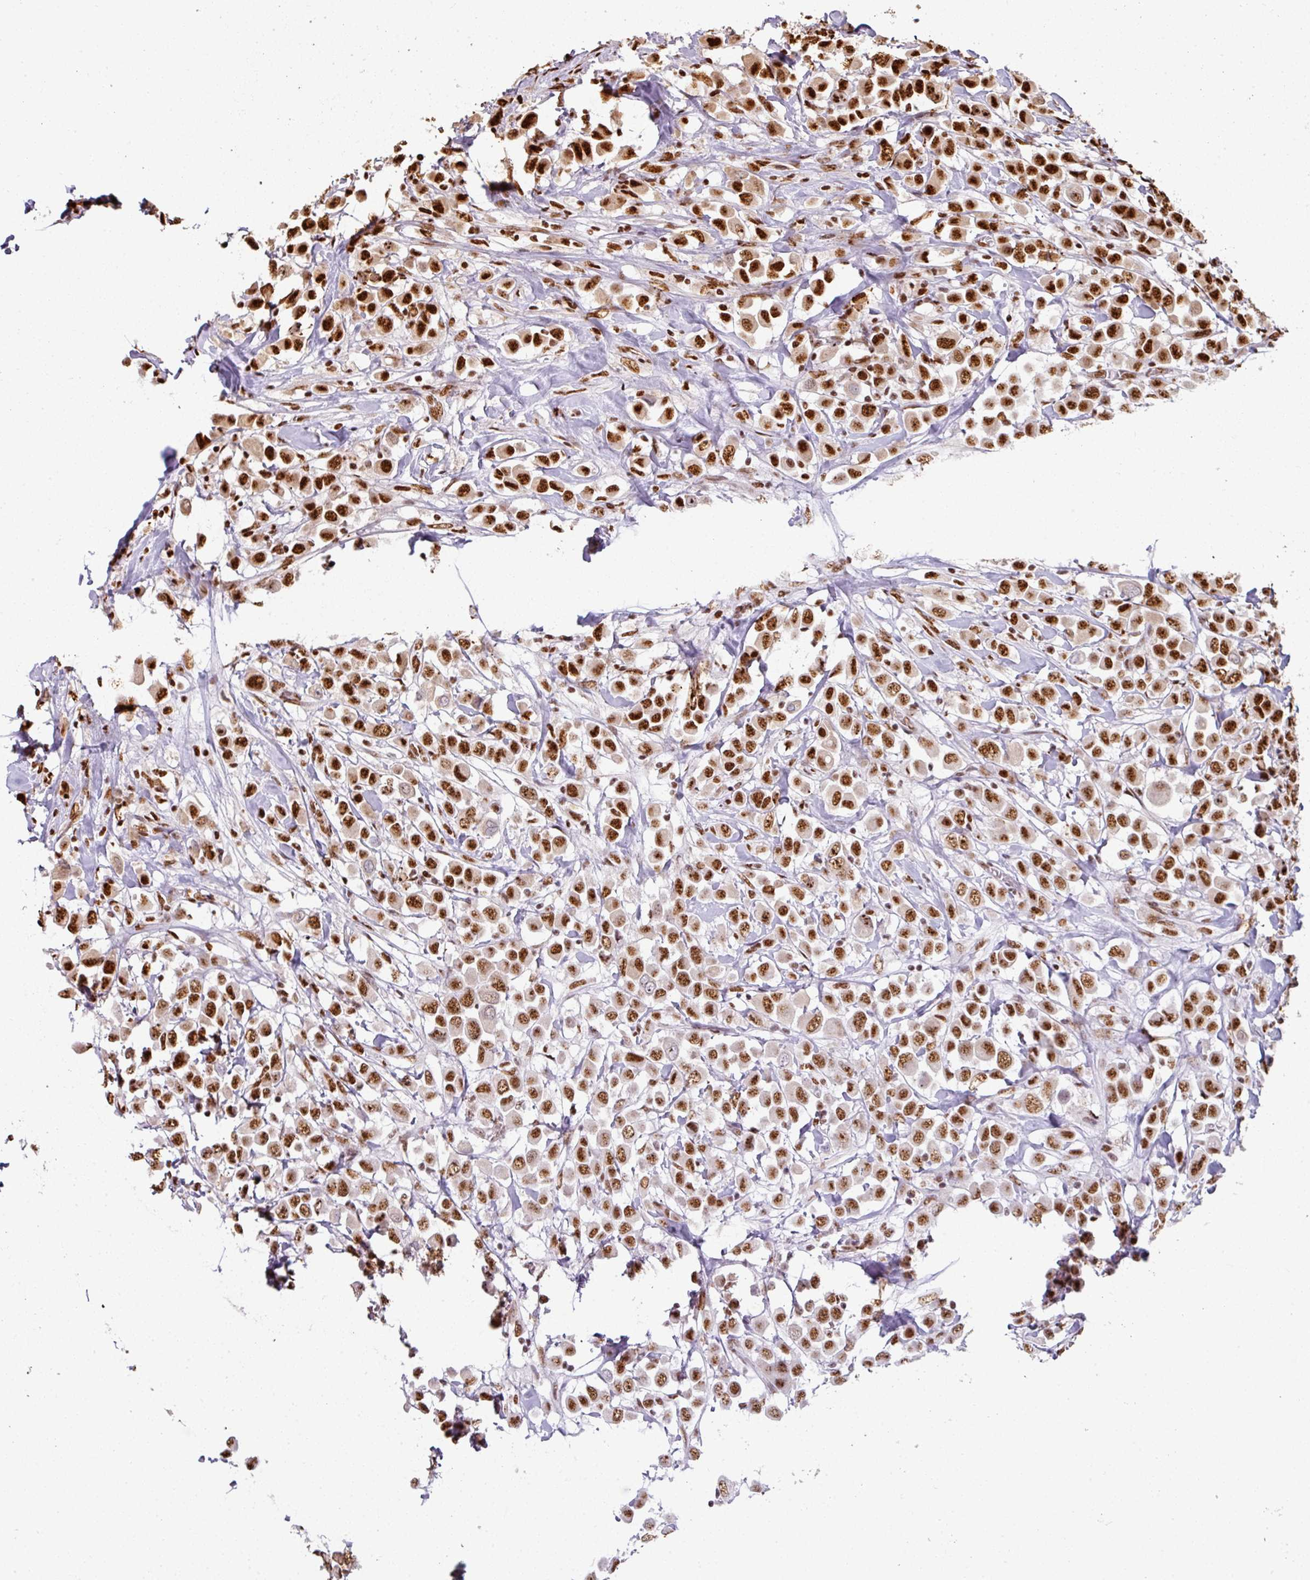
{"staining": {"intensity": "strong", "quantity": "25%-75%", "location": "nuclear"}, "tissue": "breast cancer", "cell_type": "Tumor cells", "image_type": "cancer", "snomed": [{"axis": "morphology", "description": "Duct carcinoma"}, {"axis": "topography", "description": "Breast"}], "caption": "The immunohistochemical stain highlights strong nuclear expression in tumor cells of breast intraductal carcinoma tissue.", "gene": "SIK3", "patient": {"sex": "female", "age": 61}}